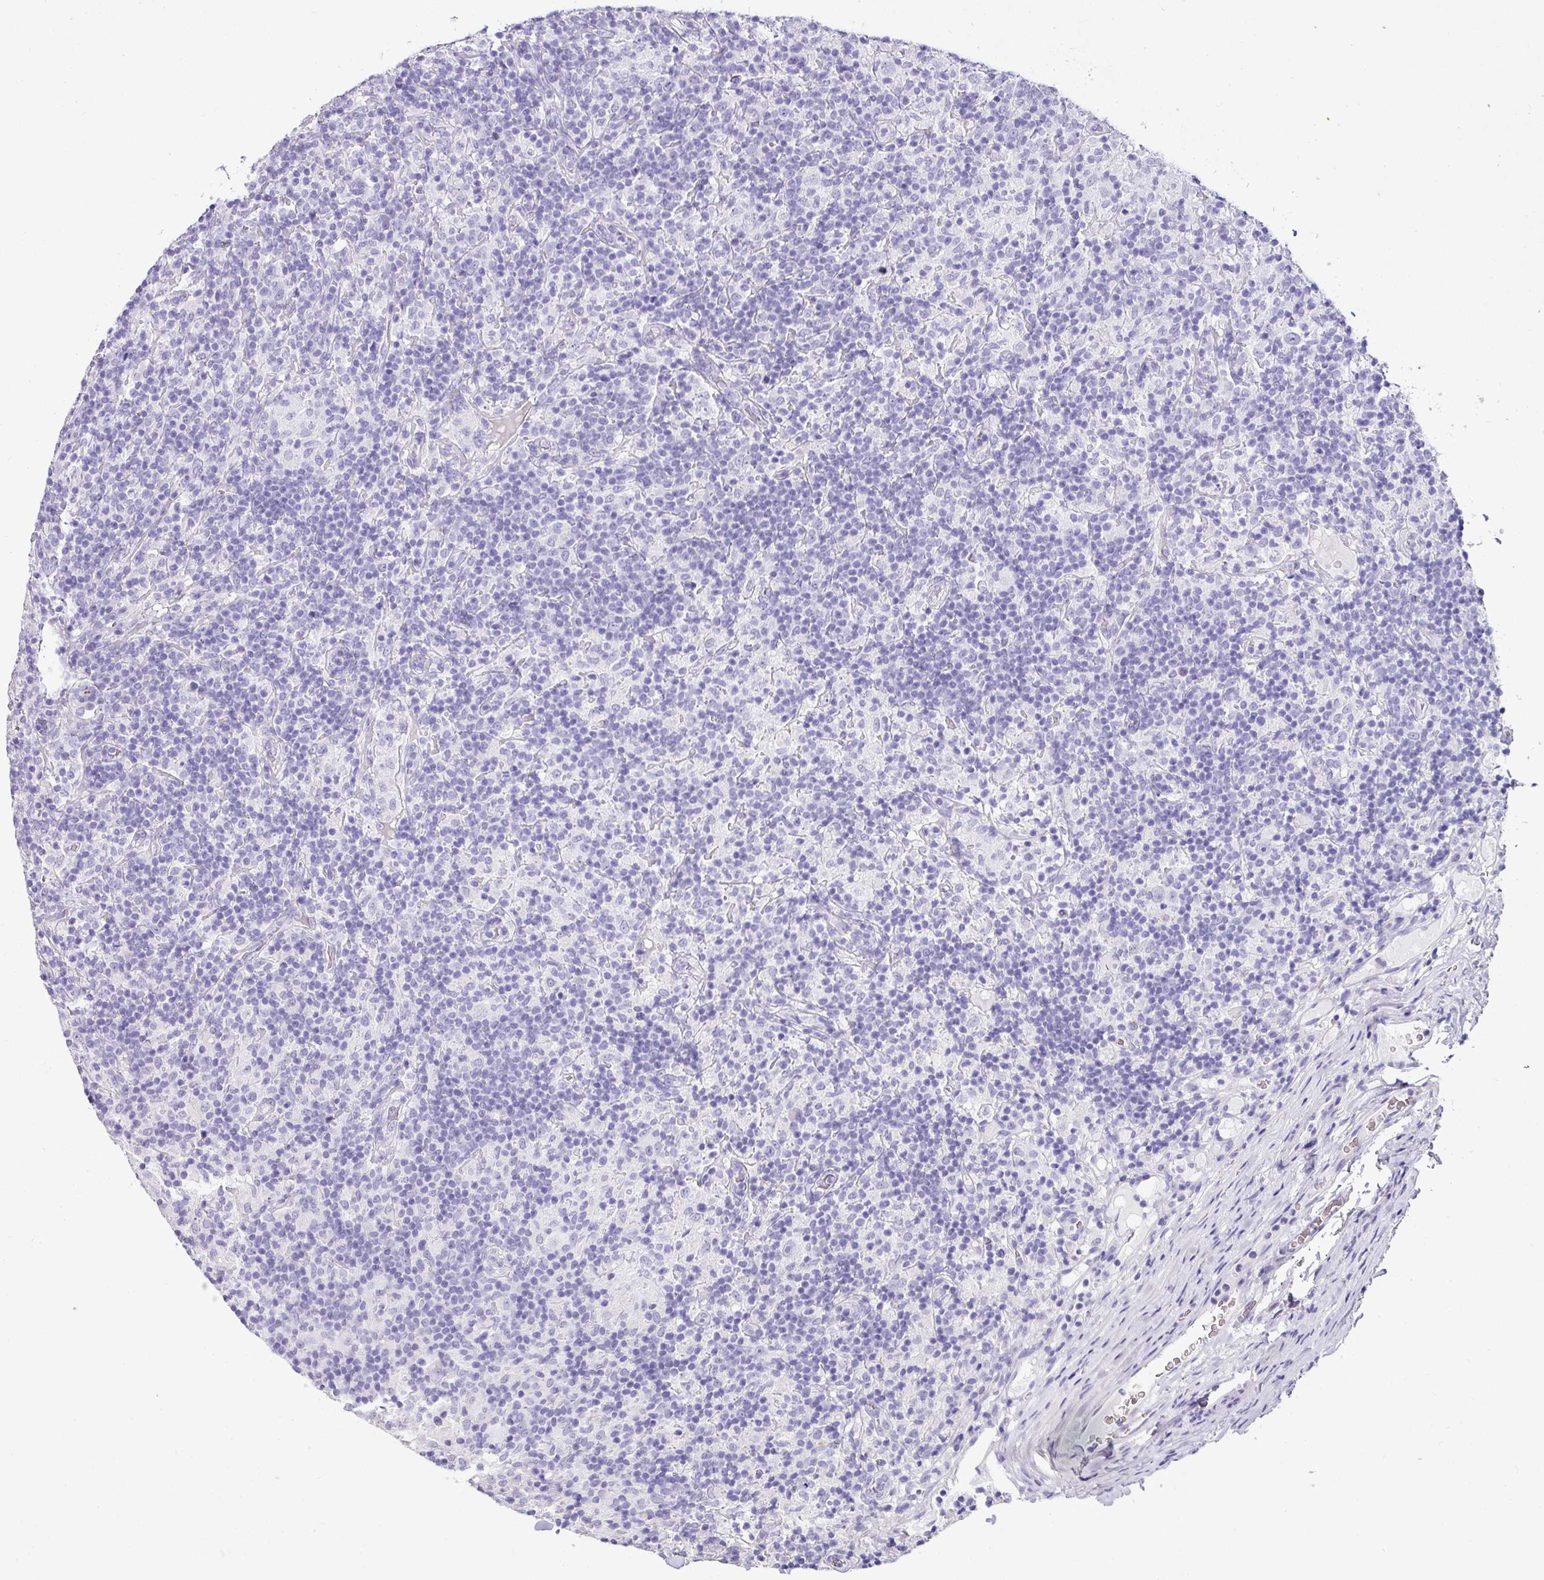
{"staining": {"intensity": "negative", "quantity": "none", "location": "none"}, "tissue": "lymphoma", "cell_type": "Tumor cells", "image_type": "cancer", "snomed": [{"axis": "morphology", "description": "Hodgkin's disease, NOS"}, {"axis": "topography", "description": "Lymph node"}], "caption": "The image displays no staining of tumor cells in lymphoma.", "gene": "NAPSA", "patient": {"sex": "male", "age": 70}}